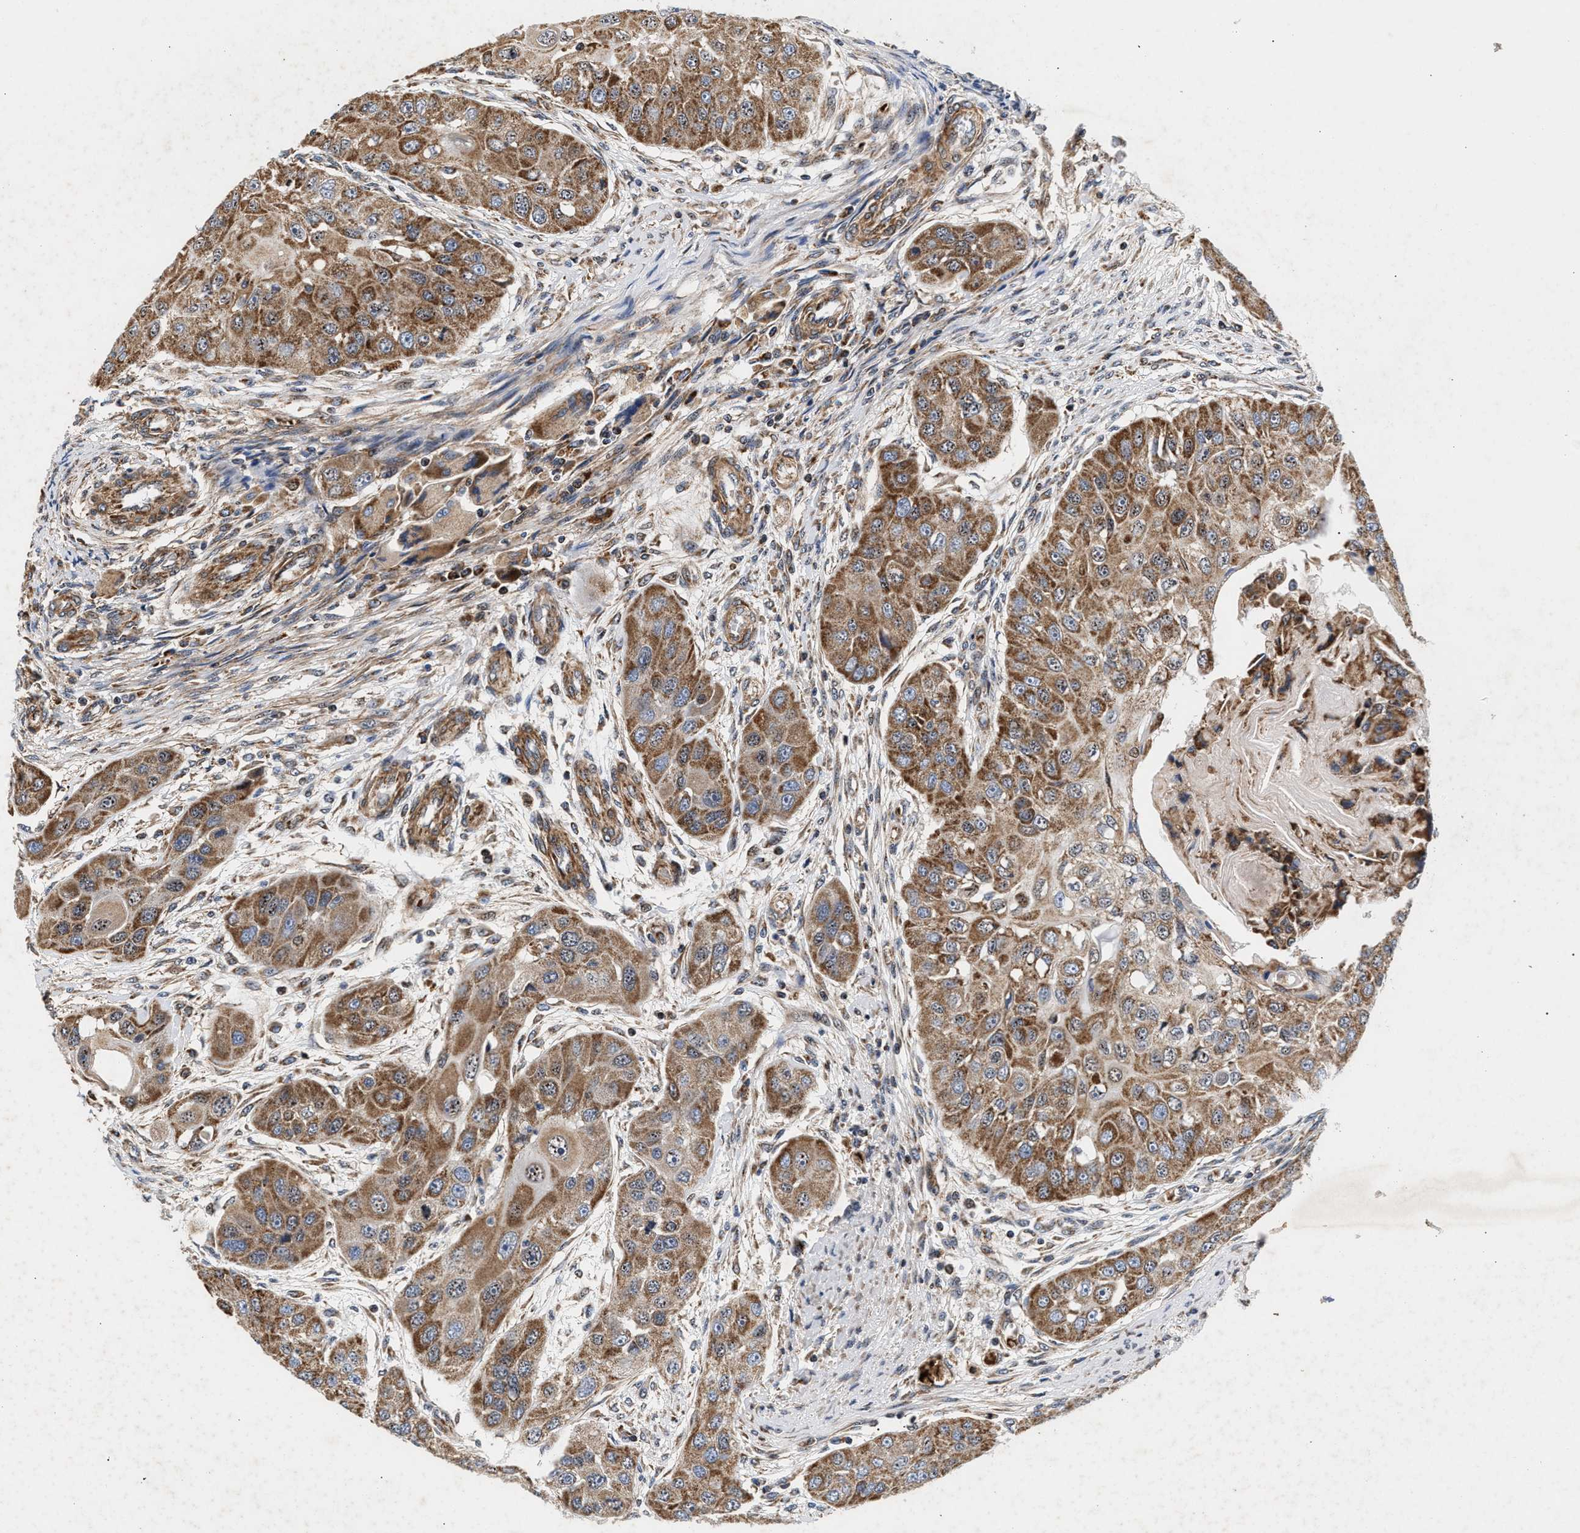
{"staining": {"intensity": "moderate", "quantity": ">75%", "location": "cytoplasmic/membranous"}, "tissue": "head and neck cancer", "cell_type": "Tumor cells", "image_type": "cancer", "snomed": [{"axis": "morphology", "description": "Normal tissue, NOS"}, {"axis": "morphology", "description": "Squamous cell carcinoma, NOS"}, {"axis": "topography", "description": "Skeletal muscle"}, {"axis": "topography", "description": "Head-Neck"}], "caption": "Protein expression analysis of human head and neck cancer reveals moderate cytoplasmic/membranous expression in approximately >75% of tumor cells. The protein is stained brown, and the nuclei are stained in blue (DAB IHC with brightfield microscopy, high magnification).", "gene": "SGK1", "patient": {"sex": "male", "age": 51}}